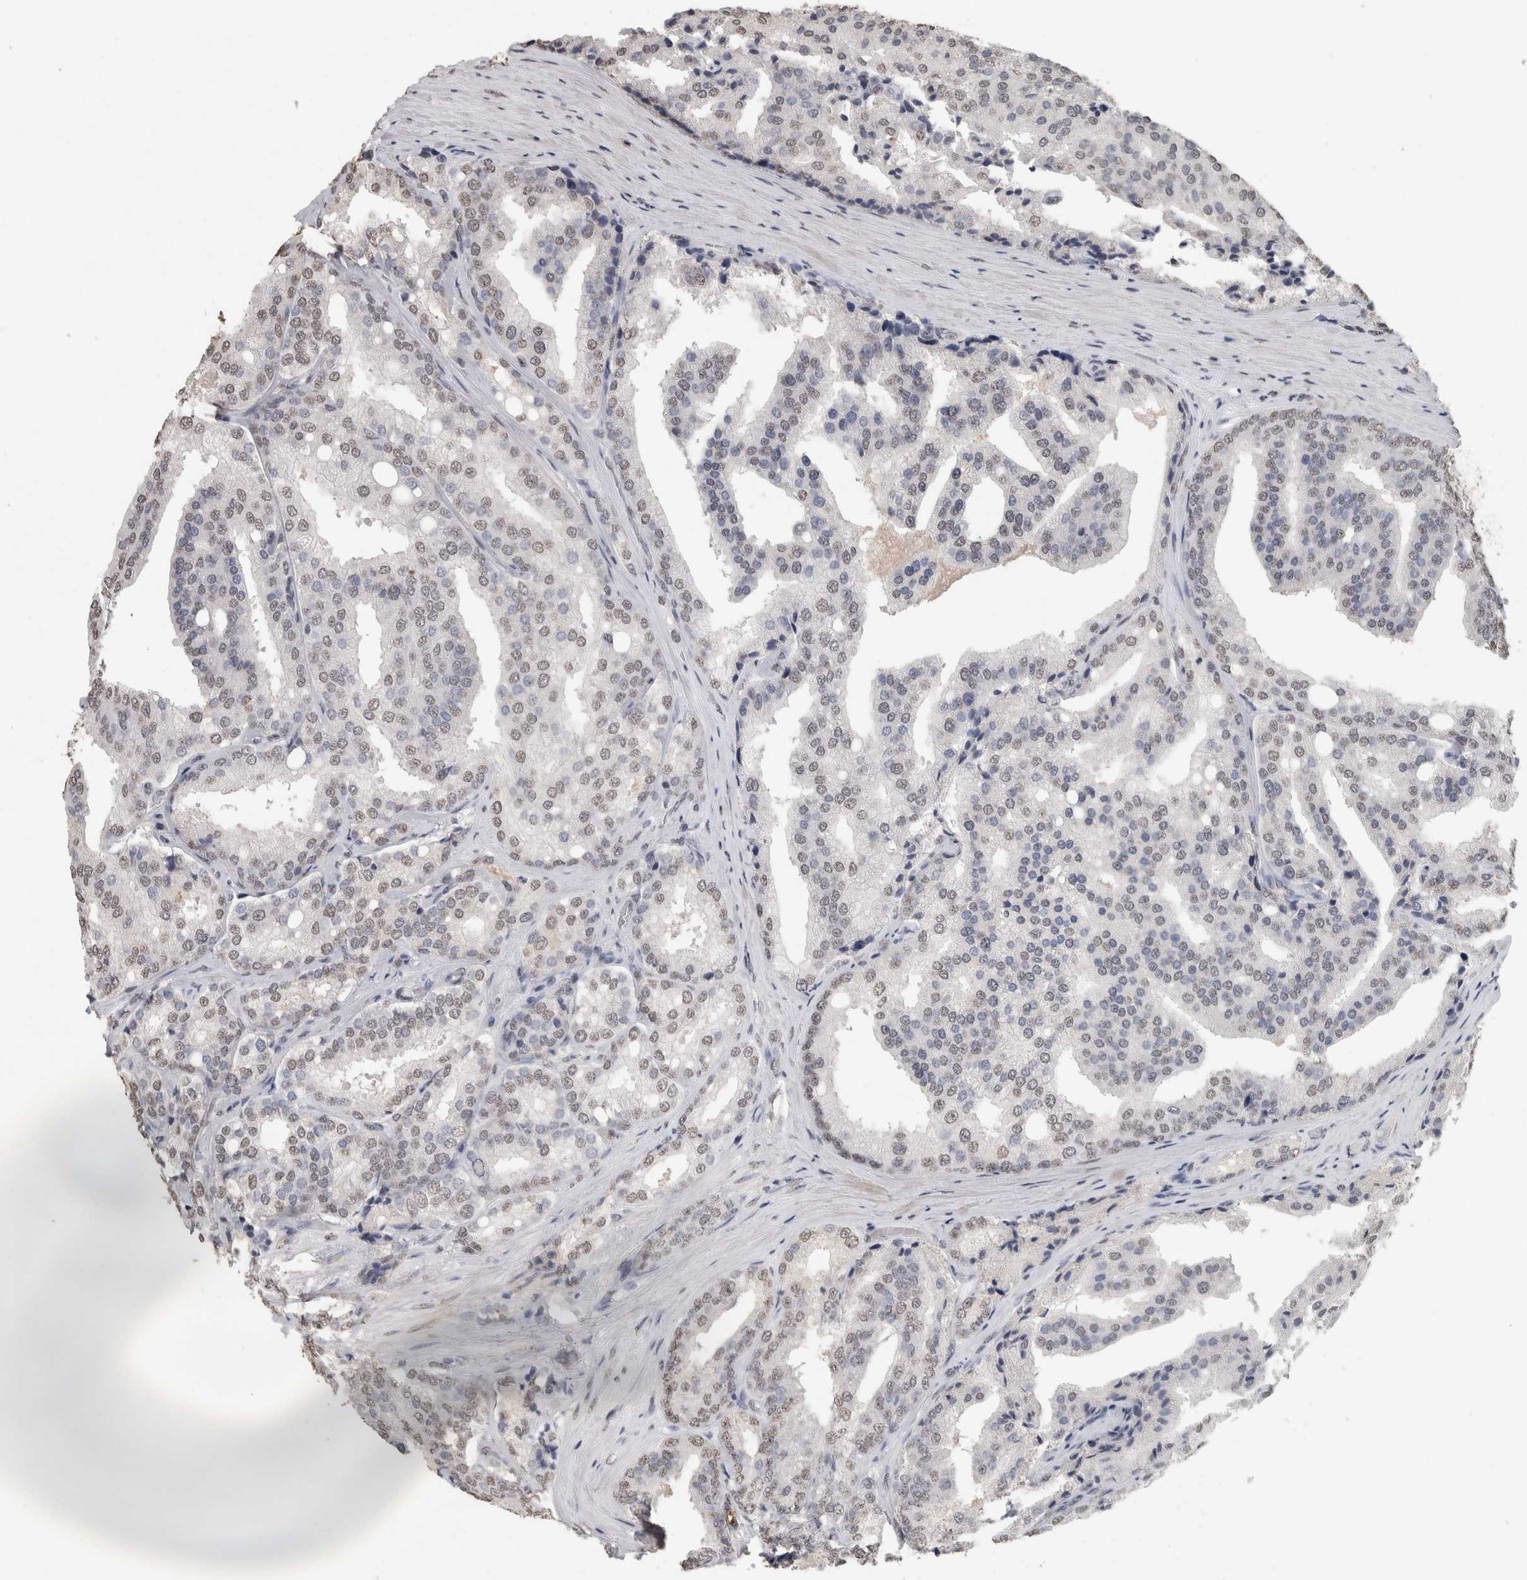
{"staining": {"intensity": "weak", "quantity": "<25%", "location": "nuclear"}, "tissue": "prostate cancer", "cell_type": "Tumor cells", "image_type": "cancer", "snomed": [{"axis": "morphology", "description": "Adenocarcinoma, High grade"}, {"axis": "topography", "description": "Prostate"}], "caption": "Tumor cells show no significant protein positivity in adenocarcinoma (high-grade) (prostate).", "gene": "LTBP1", "patient": {"sex": "male", "age": 50}}